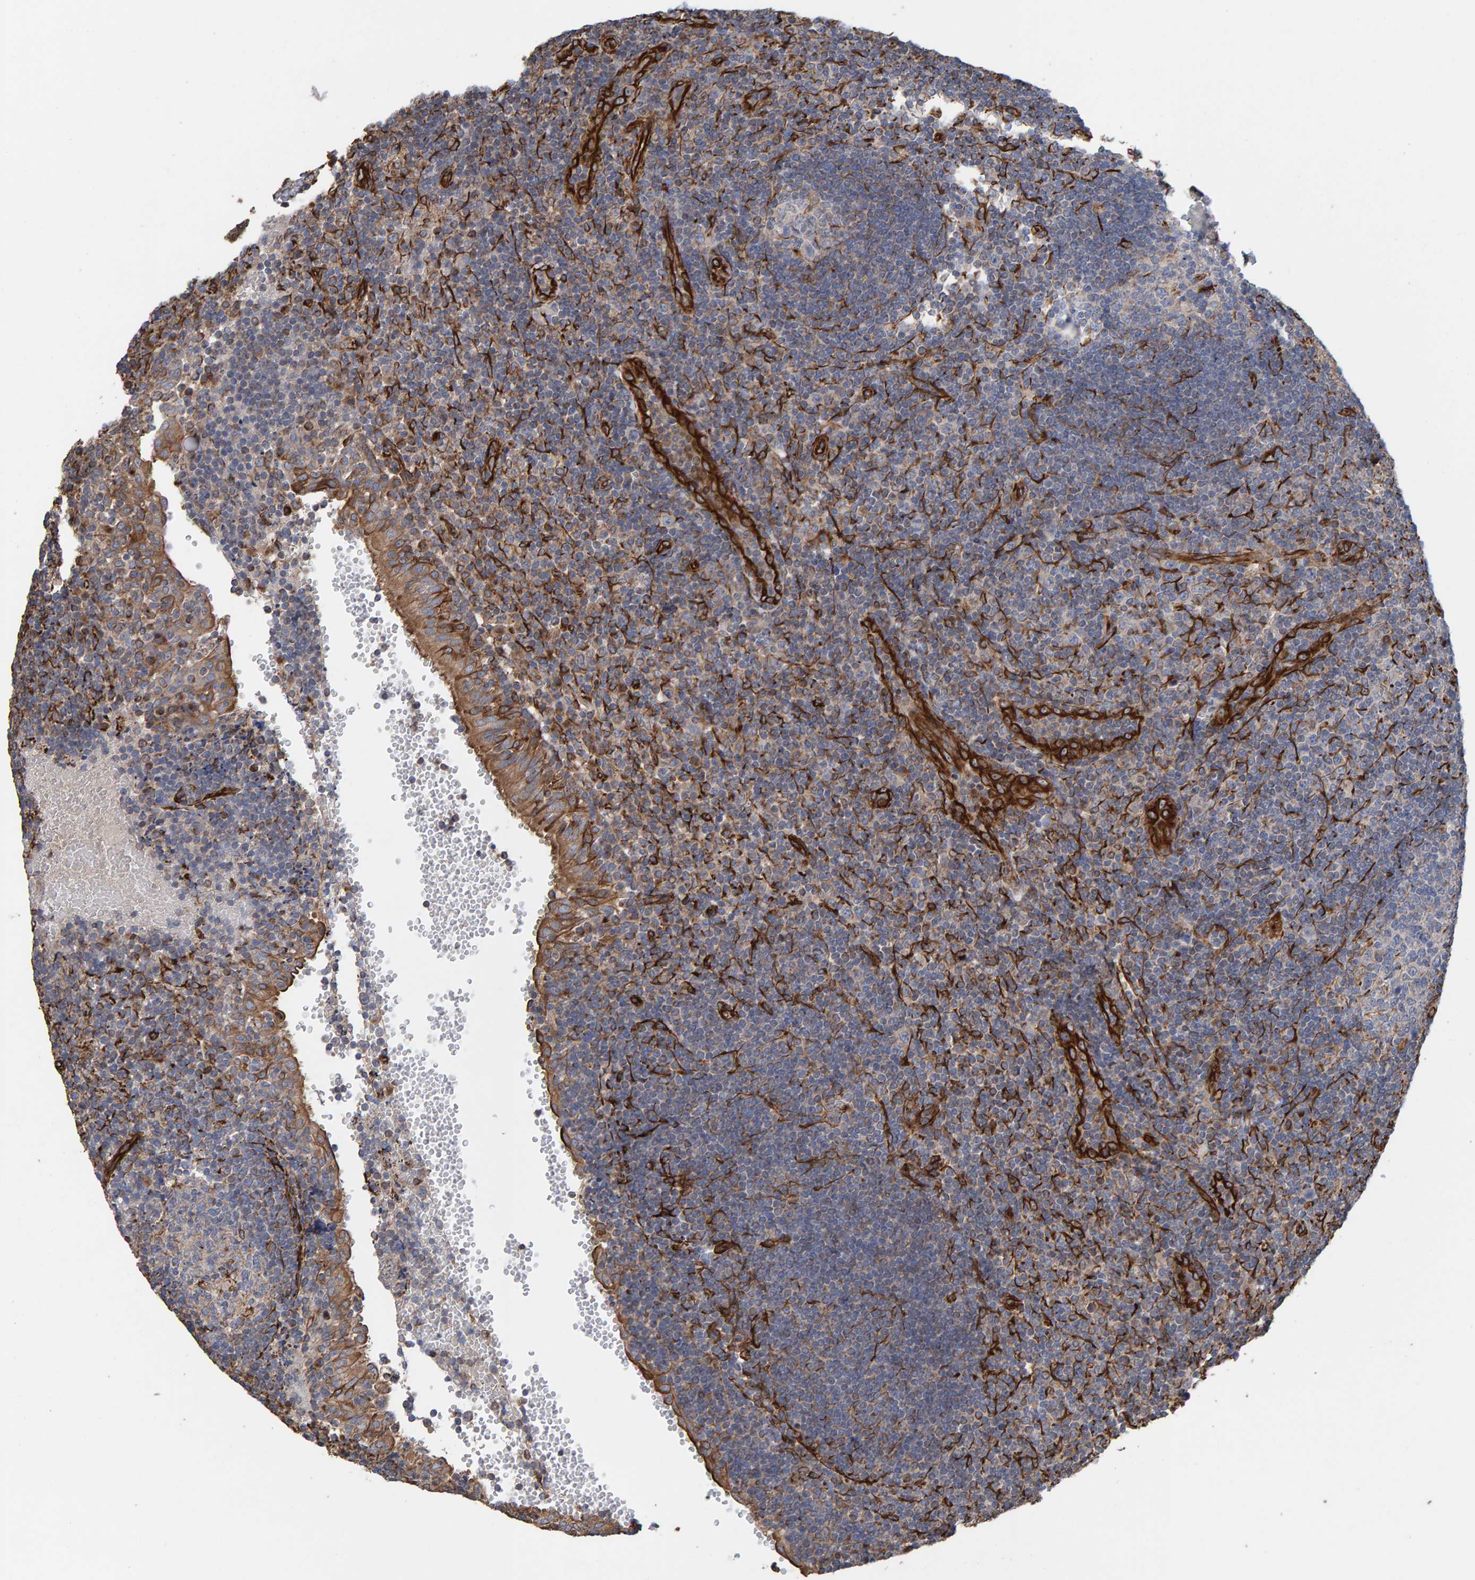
{"staining": {"intensity": "negative", "quantity": "none", "location": "none"}, "tissue": "tonsil", "cell_type": "Germinal center cells", "image_type": "normal", "snomed": [{"axis": "morphology", "description": "Normal tissue, NOS"}, {"axis": "topography", "description": "Tonsil"}], "caption": "This is an immunohistochemistry (IHC) micrograph of unremarkable tonsil. There is no staining in germinal center cells.", "gene": "ZNF347", "patient": {"sex": "female", "age": 40}}